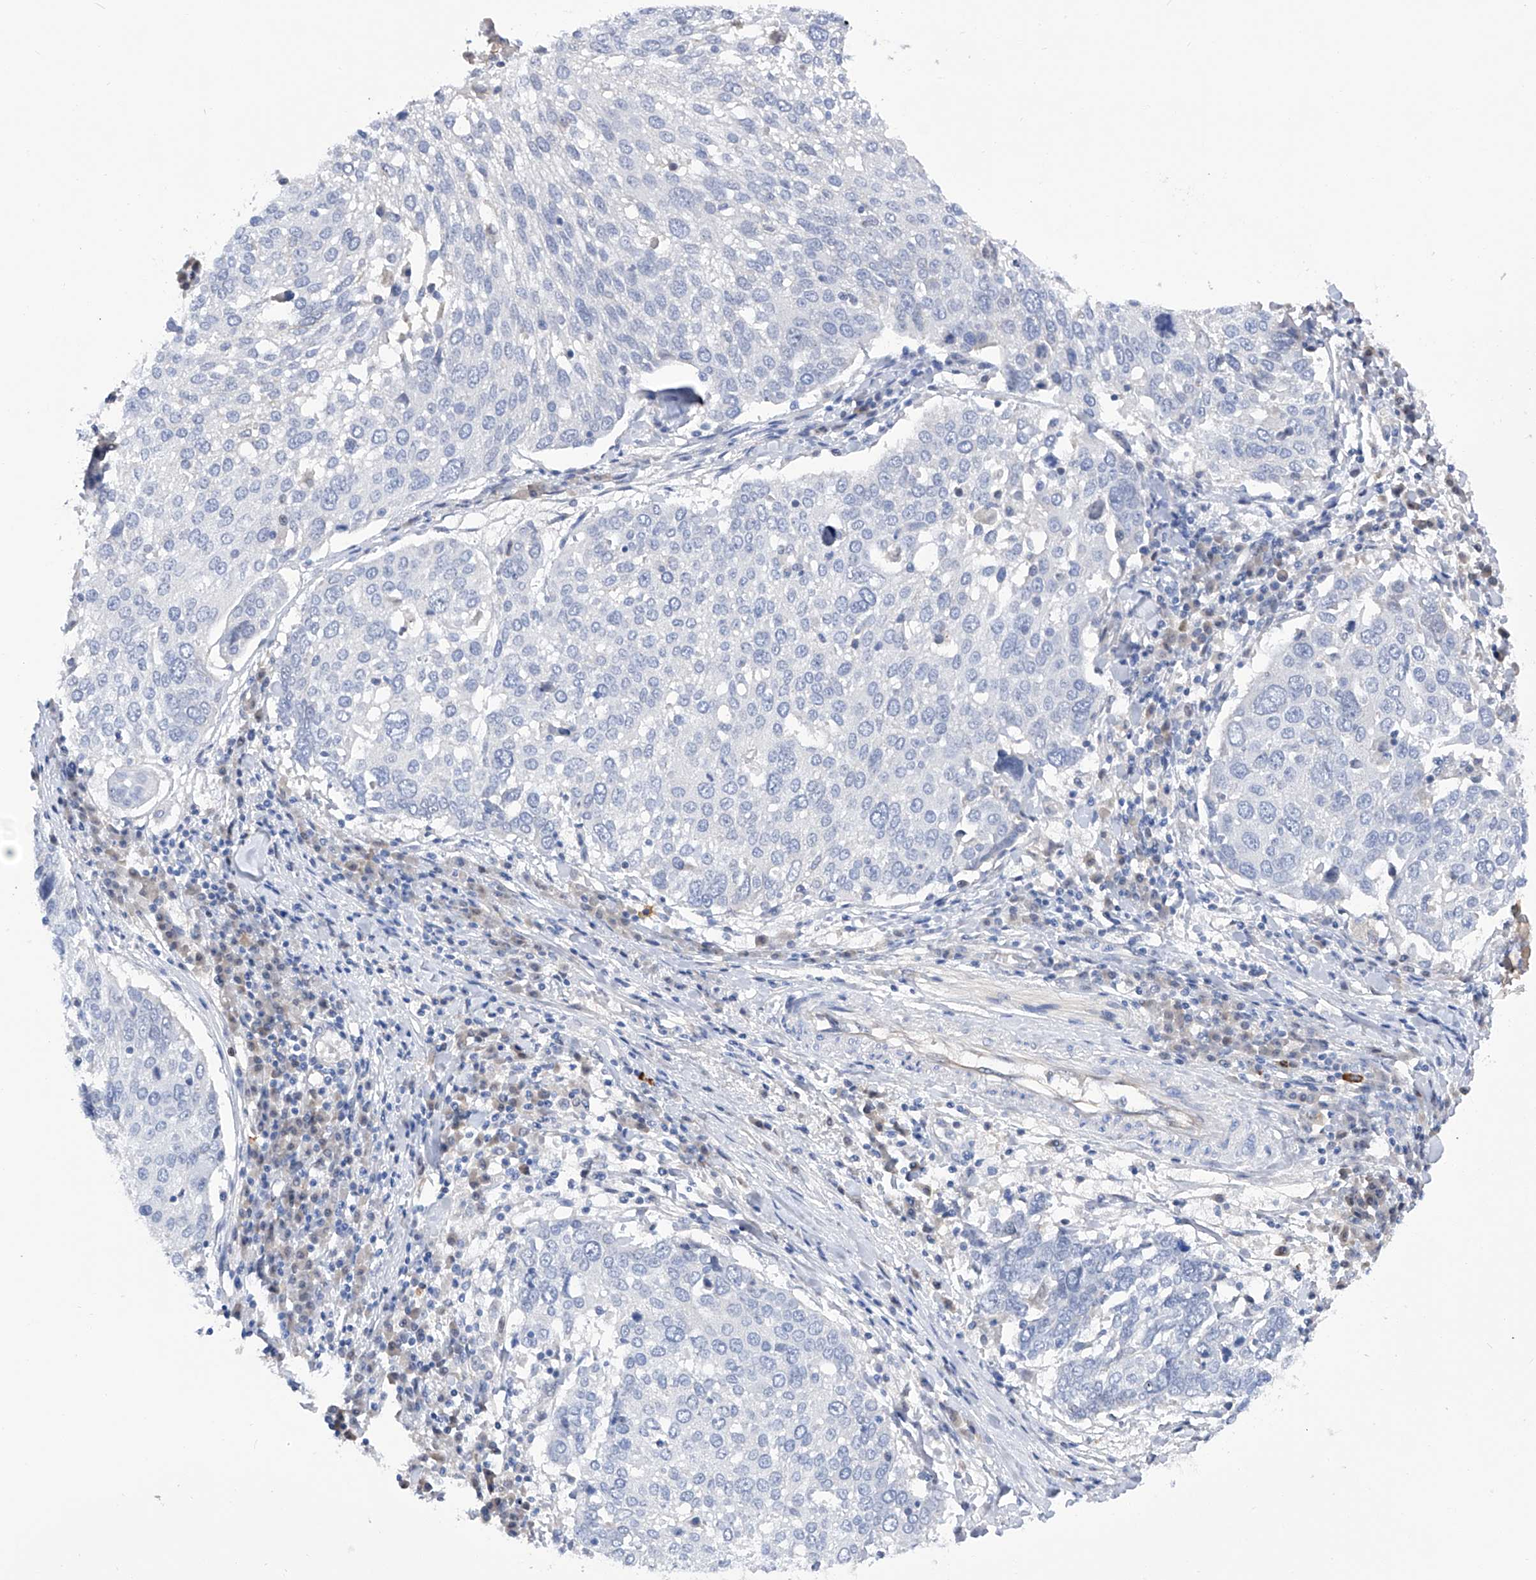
{"staining": {"intensity": "negative", "quantity": "none", "location": "none"}, "tissue": "lung cancer", "cell_type": "Tumor cells", "image_type": "cancer", "snomed": [{"axis": "morphology", "description": "Squamous cell carcinoma, NOS"}, {"axis": "topography", "description": "Lung"}], "caption": "Immunohistochemistry of human lung squamous cell carcinoma demonstrates no expression in tumor cells. (Stains: DAB (3,3'-diaminobenzidine) immunohistochemistry (IHC) with hematoxylin counter stain, Microscopy: brightfield microscopy at high magnification).", "gene": "PGM3", "patient": {"sex": "male", "age": 65}}